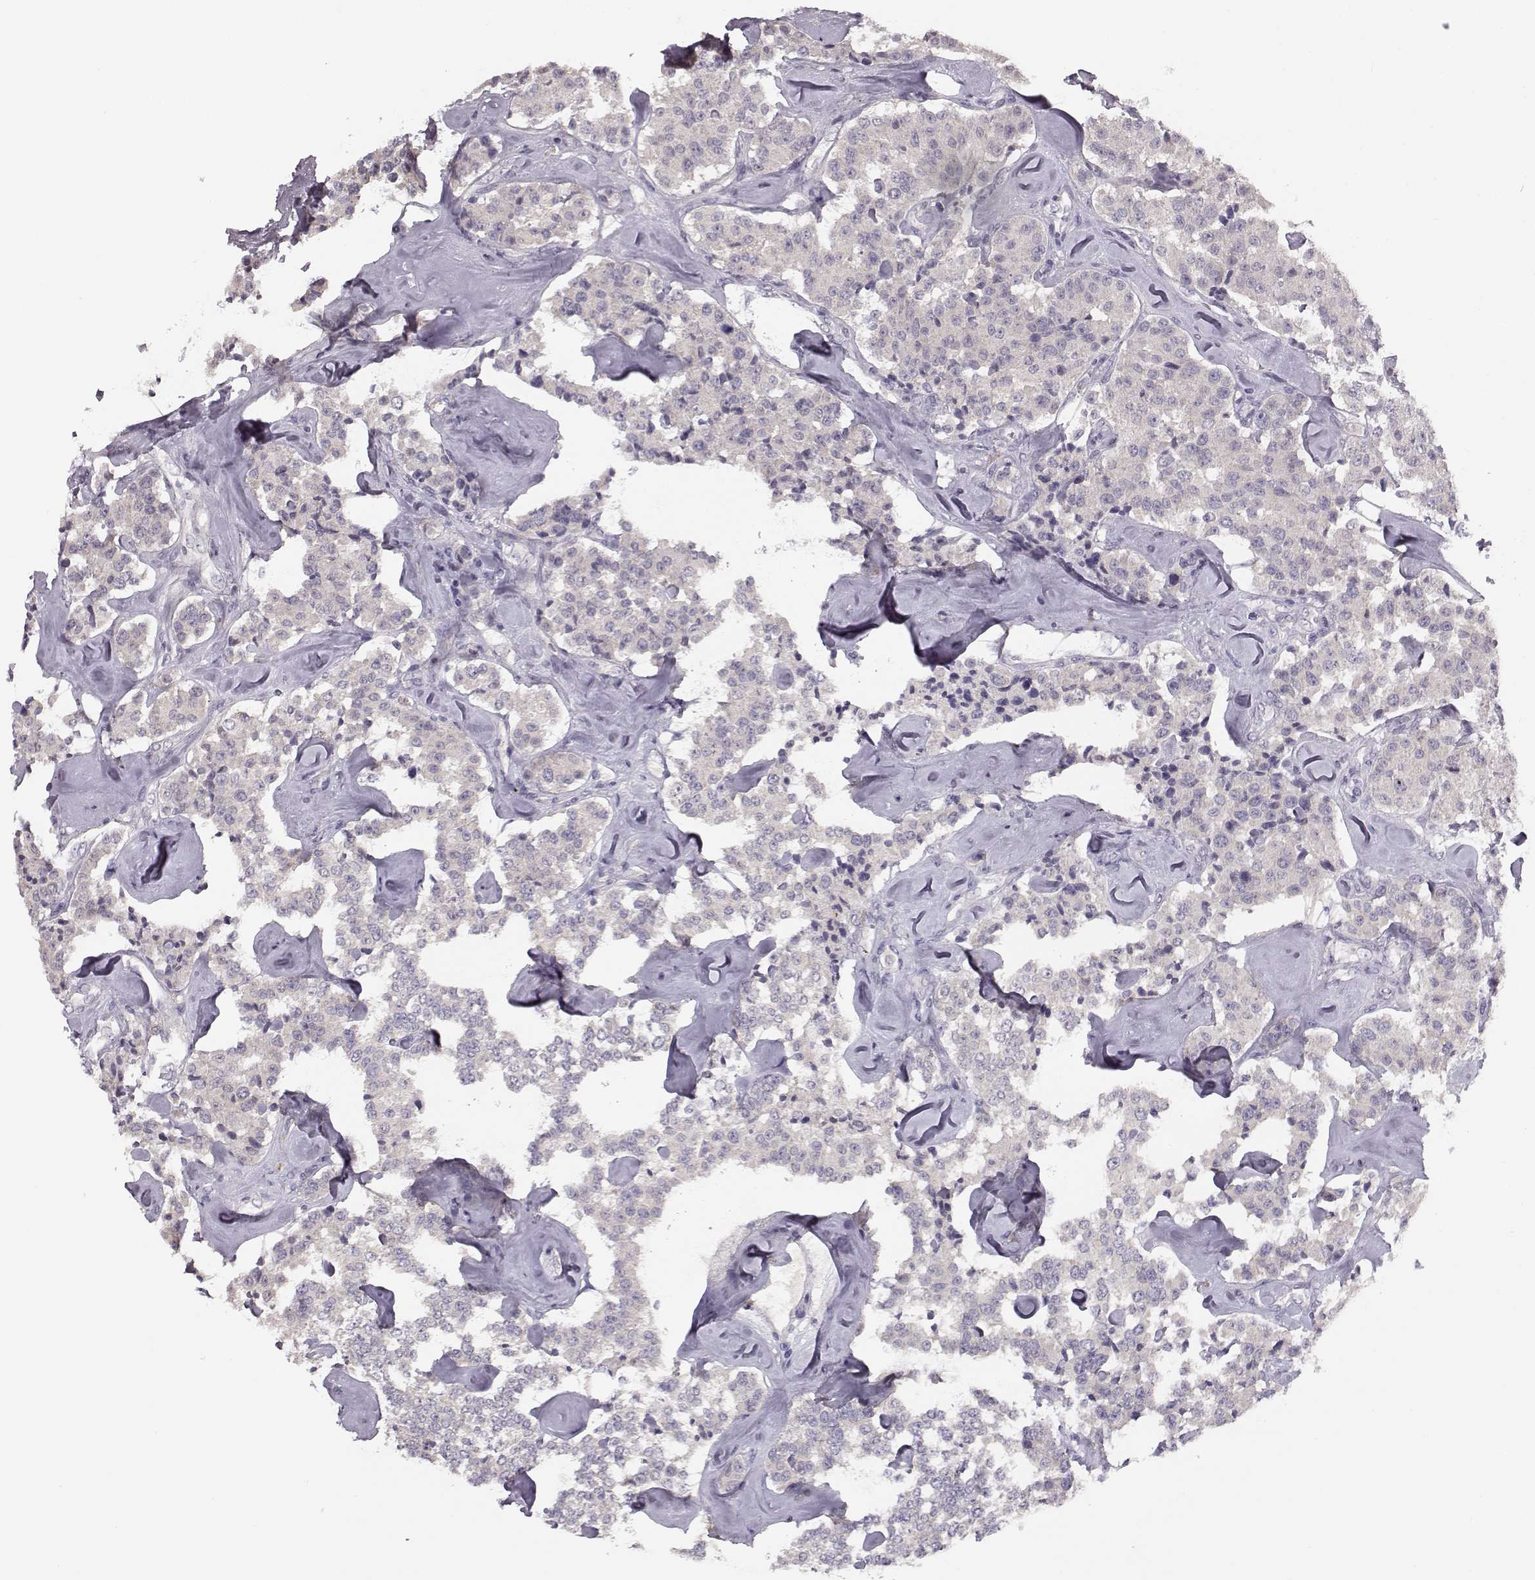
{"staining": {"intensity": "negative", "quantity": "none", "location": "none"}, "tissue": "carcinoid", "cell_type": "Tumor cells", "image_type": "cancer", "snomed": [{"axis": "morphology", "description": "Carcinoid, malignant, NOS"}, {"axis": "topography", "description": "Pancreas"}], "caption": "Carcinoid stained for a protein using immunohistochemistry (IHC) demonstrates no positivity tumor cells.", "gene": "BFSP2", "patient": {"sex": "male", "age": 41}}